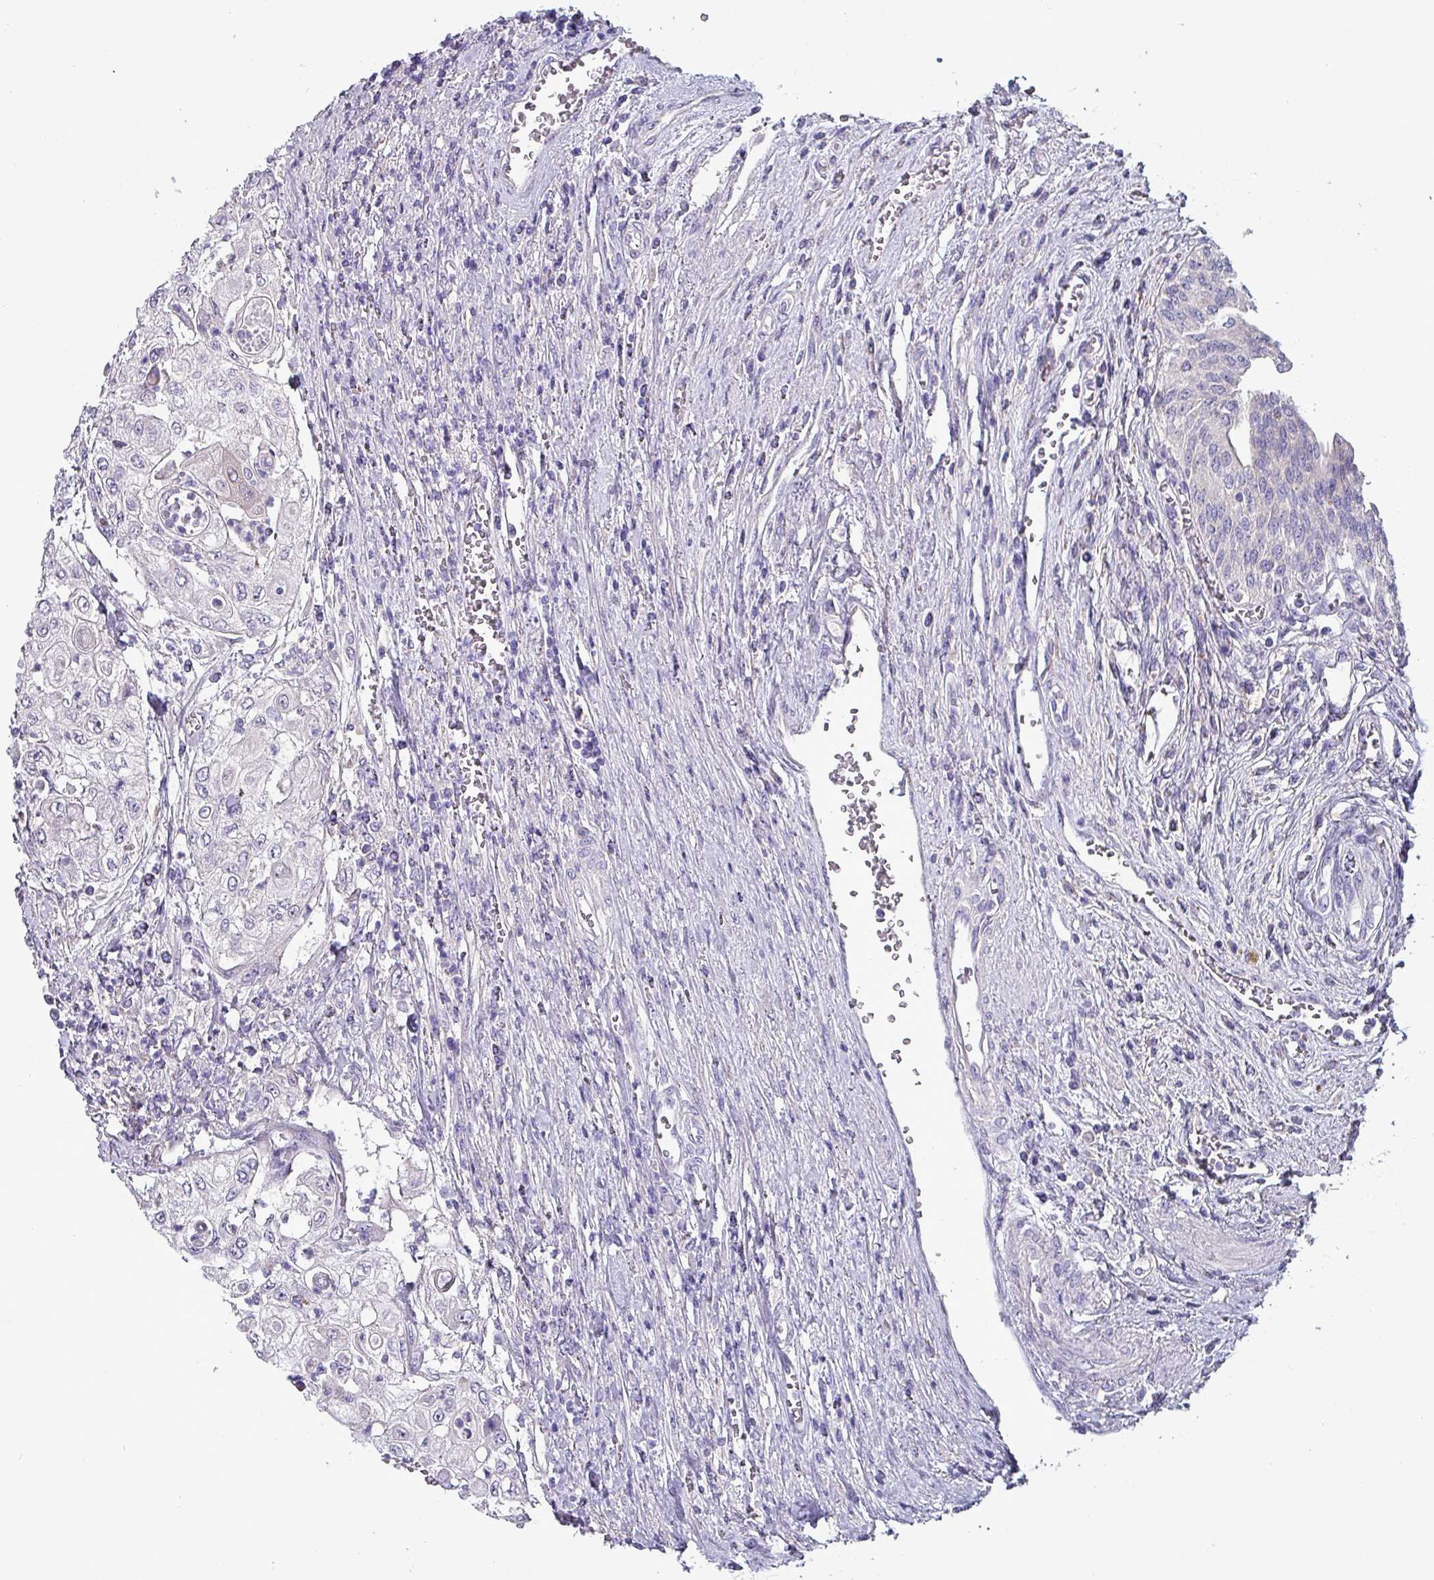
{"staining": {"intensity": "negative", "quantity": "none", "location": "none"}, "tissue": "urothelial cancer", "cell_type": "Tumor cells", "image_type": "cancer", "snomed": [{"axis": "morphology", "description": "Urothelial carcinoma, High grade"}, {"axis": "topography", "description": "Urinary bladder"}], "caption": "Immunohistochemistry (IHC) histopathology image of urothelial cancer stained for a protein (brown), which reveals no staining in tumor cells.", "gene": "HSD3B7", "patient": {"sex": "female", "age": 79}}